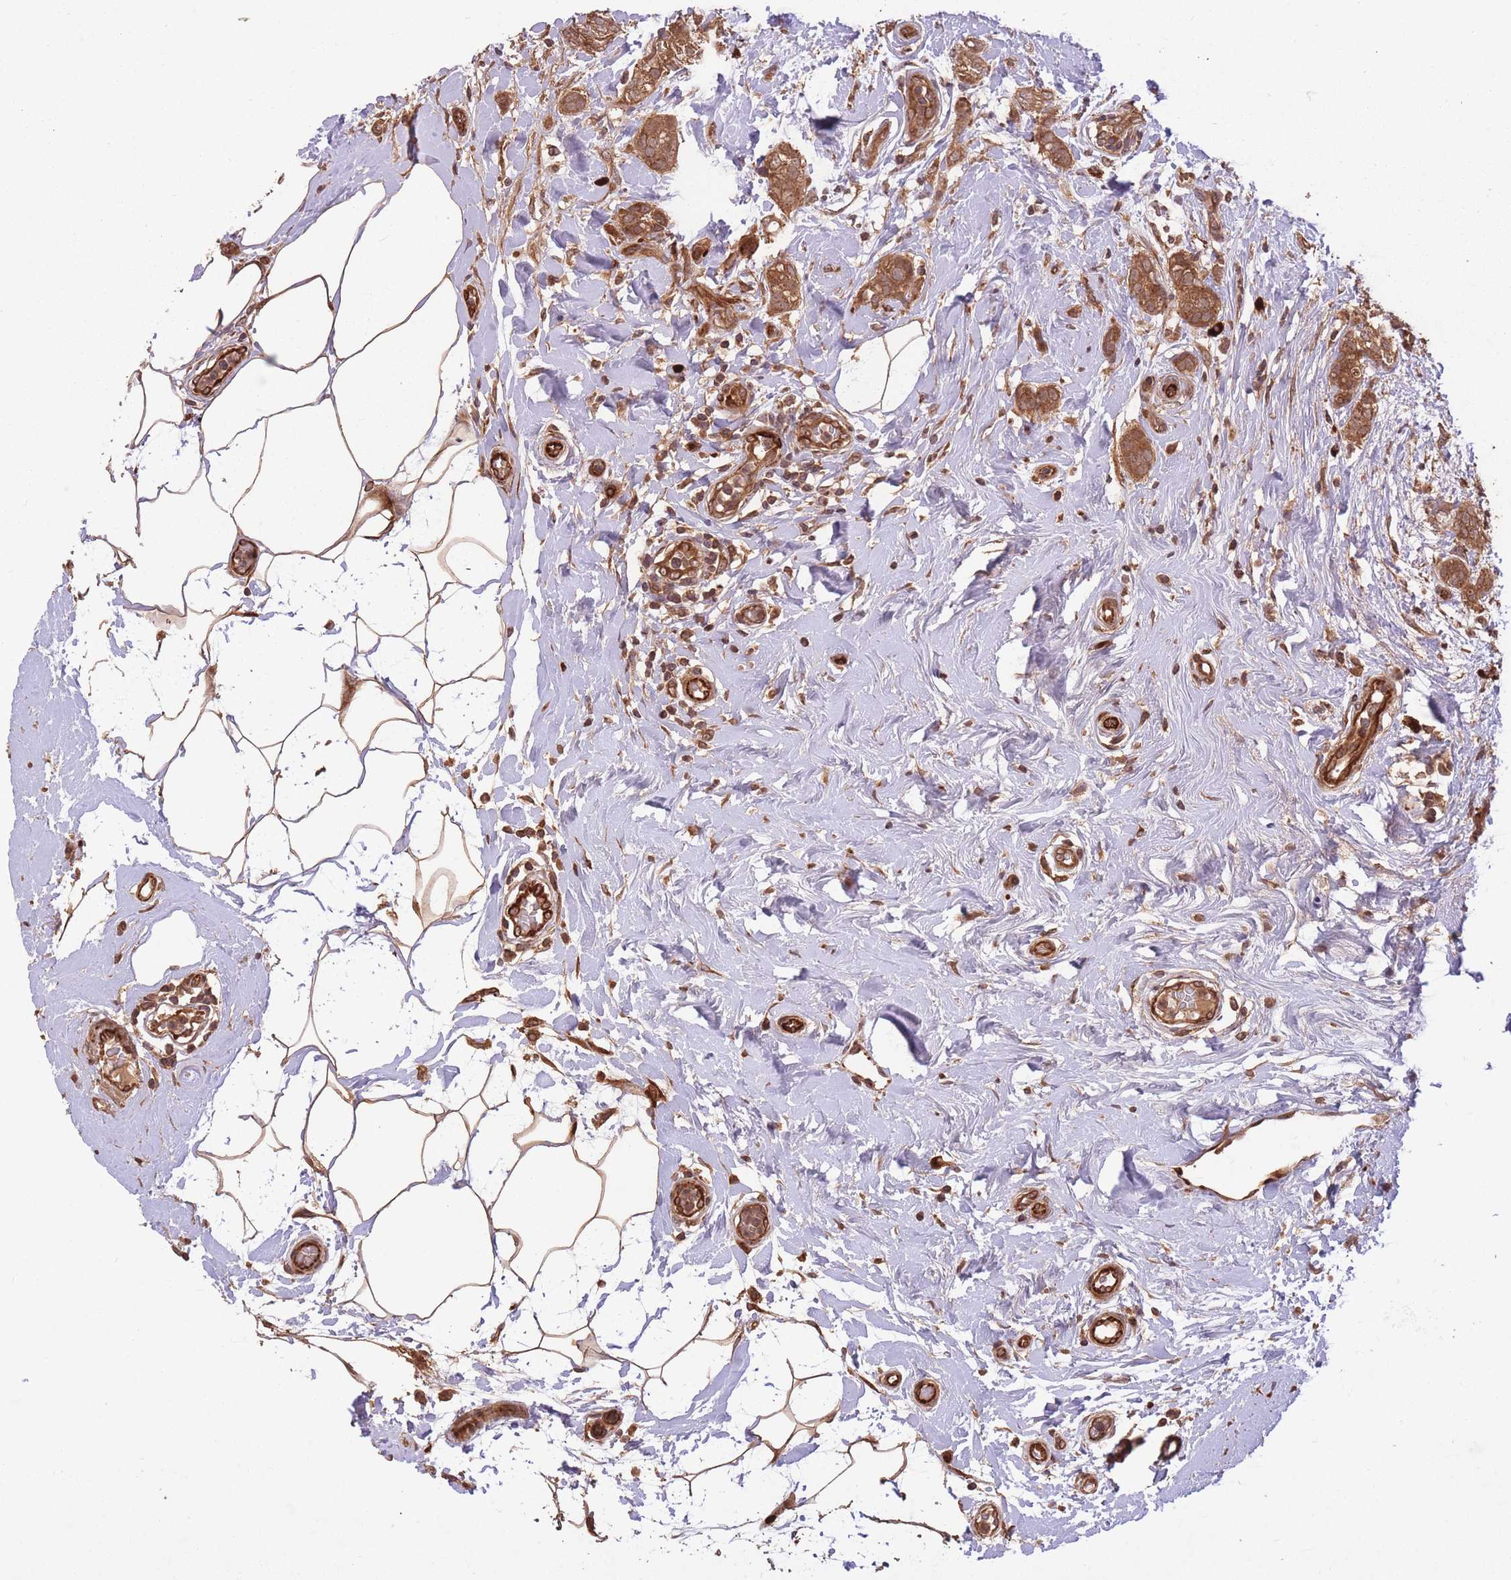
{"staining": {"intensity": "moderate", "quantity": ">75%", "location": "cytoplasmic/membranous"}, "tissue": "breast cancer", "cell_type": "Tumor cells", "image_type": "cancer", "snomed": [{"axis": "morphology", "description": "Duct carcinoma"}, {"axis": "topography", "description": "Breast"}], "caption": "Tumor cells reveal moderate cytoplasmic/membranous positivity in approximately >75% of cells in invasive ductal carcinoma (breast). (DAB IHC, brown staining for protein, blue staining for nuclei).", "gene": "ERBB3", "patient": {"sex": "female", "age": 73}}